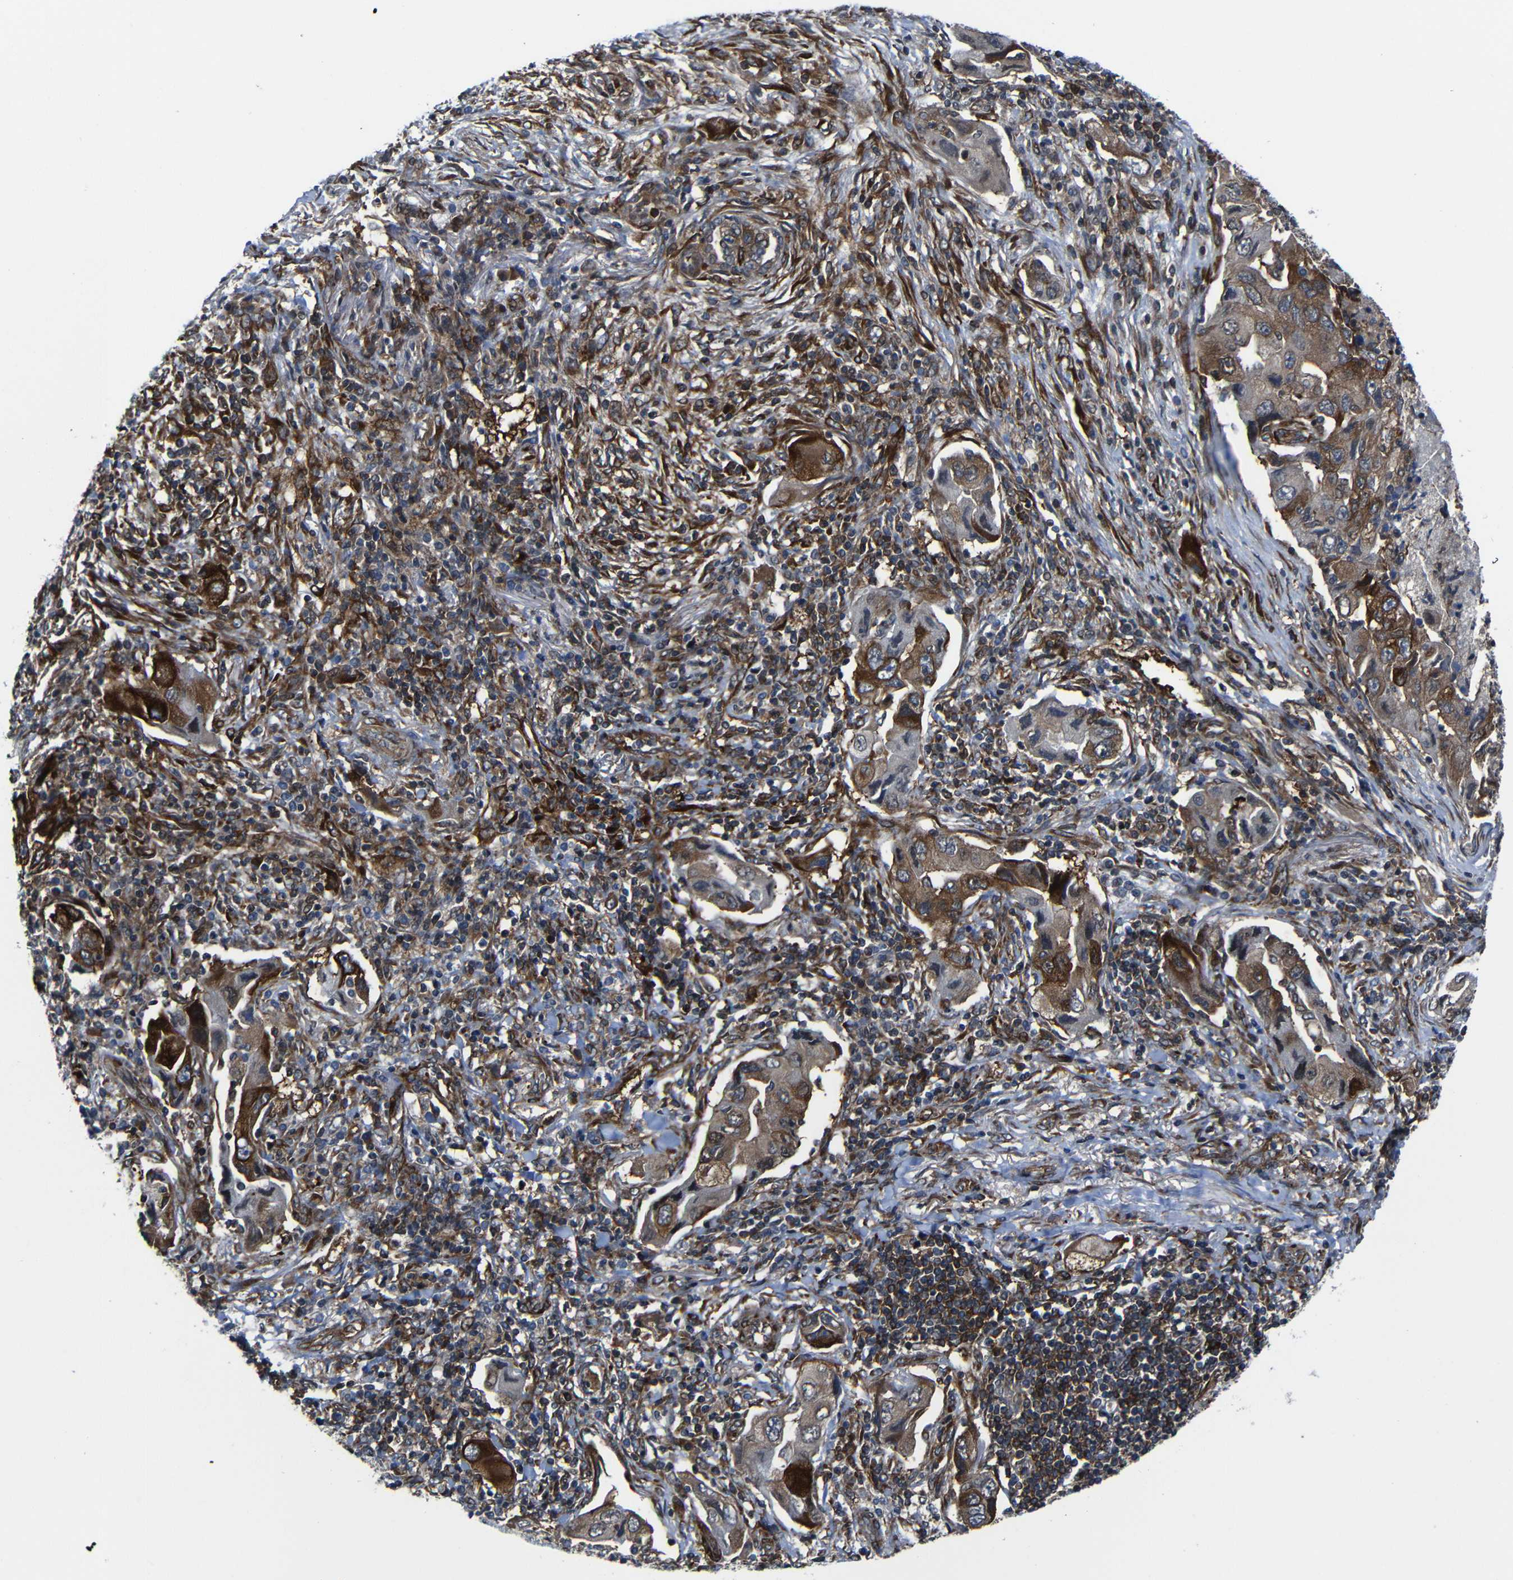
{"staining": {"intensity": "moderate", "quantity": ">75%", "location": "cytoplasmic/membranous"}, "tissue": "lung cancer", "cell_type": "Tumor cells", "image_type": "cancer", "snomed": [{"axis": "morphology", "description": "Adenocarcinoma, NOS"}, {"axis": "topography", "description": "Lung"}], "caption": "IHC staining of adenocarcinoma (lung), which shows medium levels of moderate cytoplasmic/membranous staining in about >75% of tumor cells indicating moderate cytoplasmic/membranous protein expression. The staining was performed using DAB (3,3'-diaminobenzidine) (brown) for protein detection and nuclei were counterstained in hematoxylin (blue).", "gene": "KIAA0513", "patient": {"sex": "female", "age": 65}}